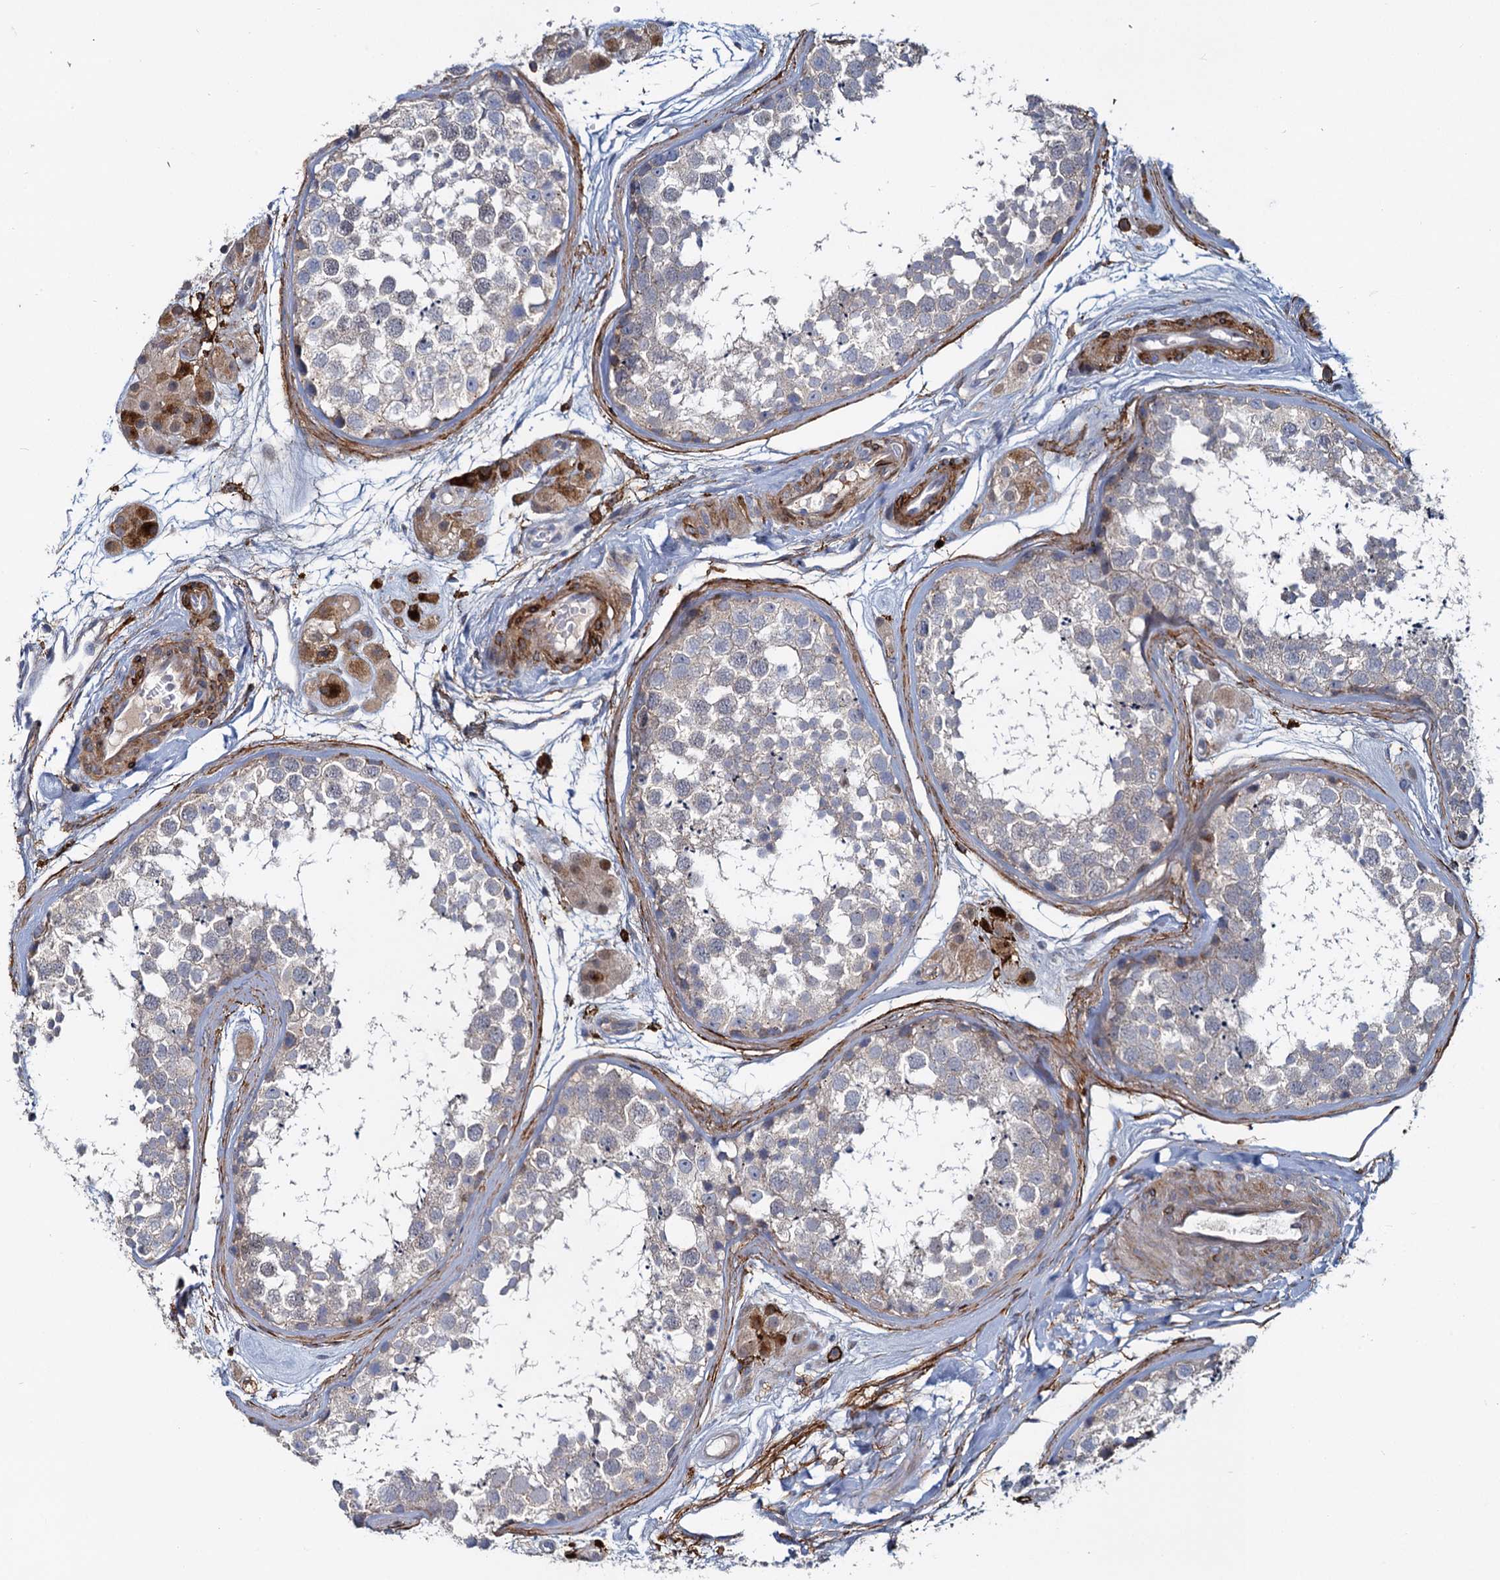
{"staining": {"intensity": "negative", "quantity": "none", "location": "none"}, "tissue": "testis", "cell_type": "Cells in seminiferous ducts", "image_type": "normal", "snomed": [{"axis": "morphology", "description": "Normal tissue, NOS"}, {"axis": "topography", "description": "Testis"}], "caption": "A high-resolution histopathology image shows IHC staining of normal testis, which reveals no significant expression in cells in seminiferous ducts.", "gene": "DCUN1D2", "patient": {"sex": "male", "age": 56}}